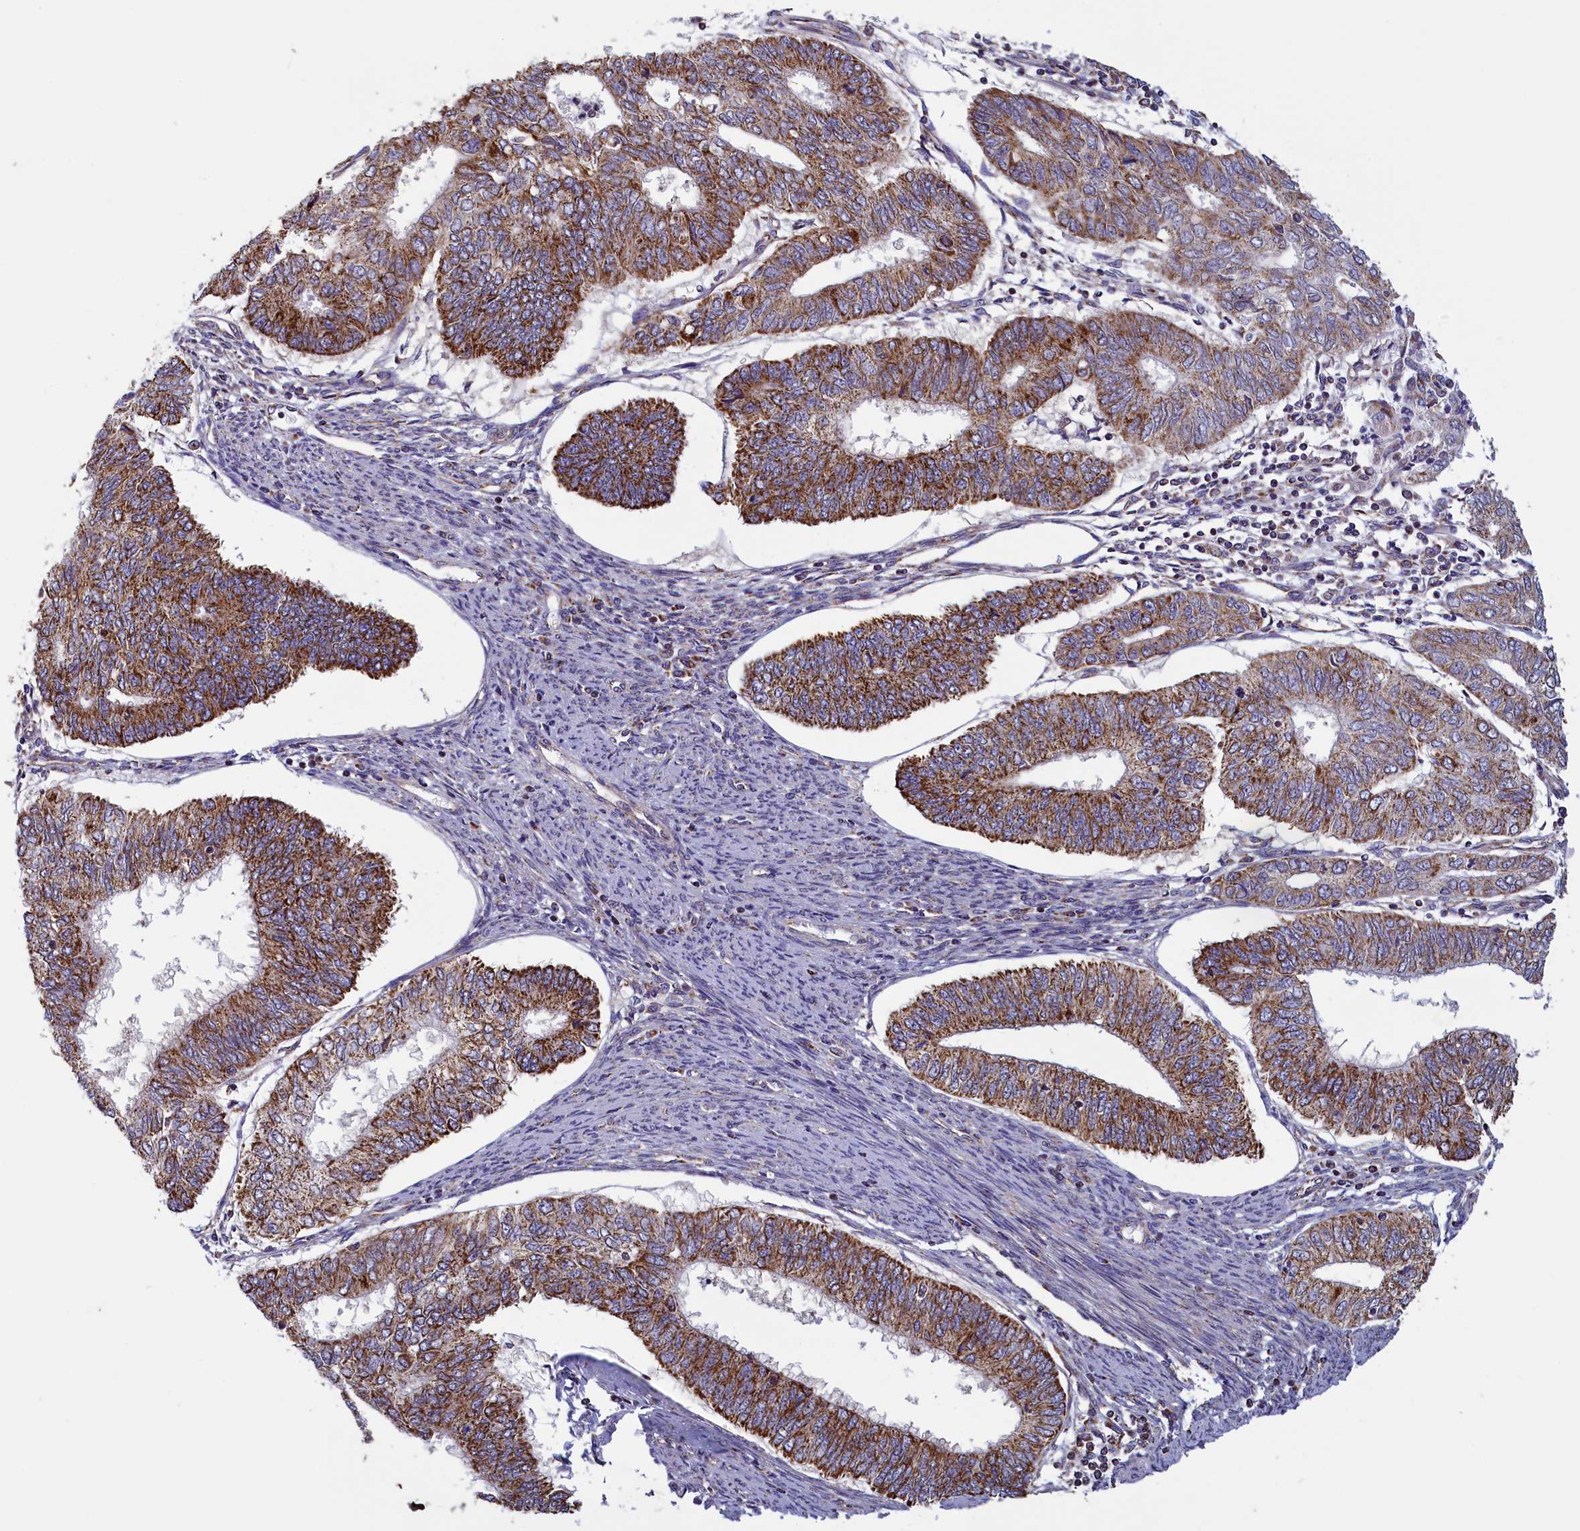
{"staining": {"intensity": "strong", "quantity": "25%-75%", "location": "cytoplasmic/membranous"}, "tissue": "endometrial cancer", "cell_type": "Tumor cells", "image_type": "cancer", "snomed": [{"axis": "morphology", "description": "Adenocarcinoma, NOS"}, {"axis": "topography", "description": "Endometrium"}], "caption": "Immunohistochemistry (IHC) (DAB (3,3'-diaminobenzidine)) staining of endometrial cancer (adenocarcinoma) displays strong cytoplasmic/membranous protein staining in about 25%-75% of tumor cells.", "gene": "IFT122", "patient": {"sex": "female", "age": 68}}